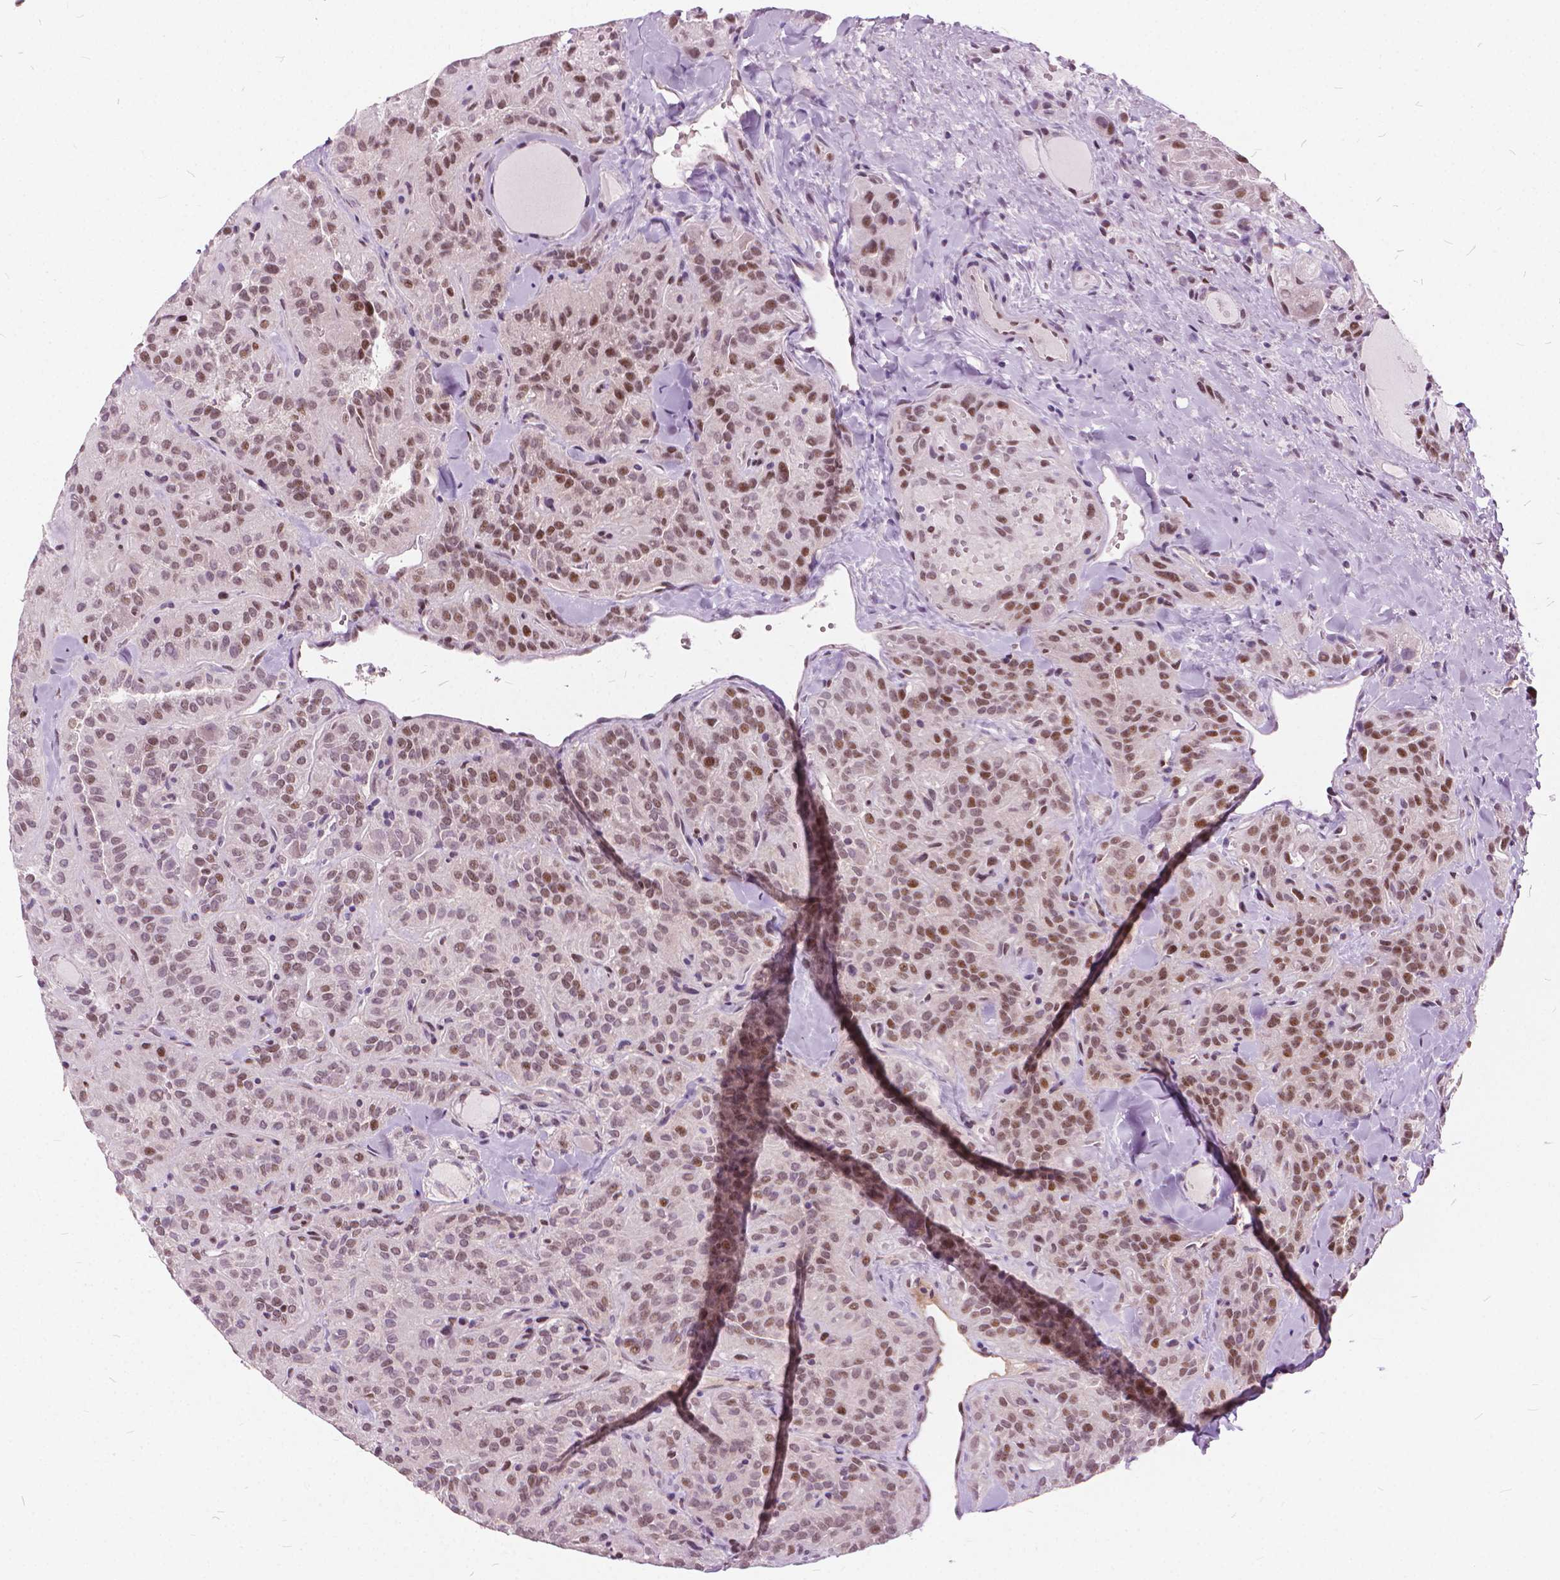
{"staining": {"intensity": "moderate", "quantity": ">75%", "location": "nuclear"}, "tissue": "thyroid cancer", "cell_type": "Tumor cells", "image_type": "cancer", "snomed": [{"axis": "morphology", "description": "Papillary adenocarcinoma, NOS"}, {"axis": "topography", "description": "Thyroid gland"}], "caption": "Thyroid cancer (papillary adenocarcinoma) stained with a brown dye shows moderate nuclear positive positivity in approximately >75% of tumor cells.", "gene": "STAT5B", "patient": {"sex": "female", "age": 45}}